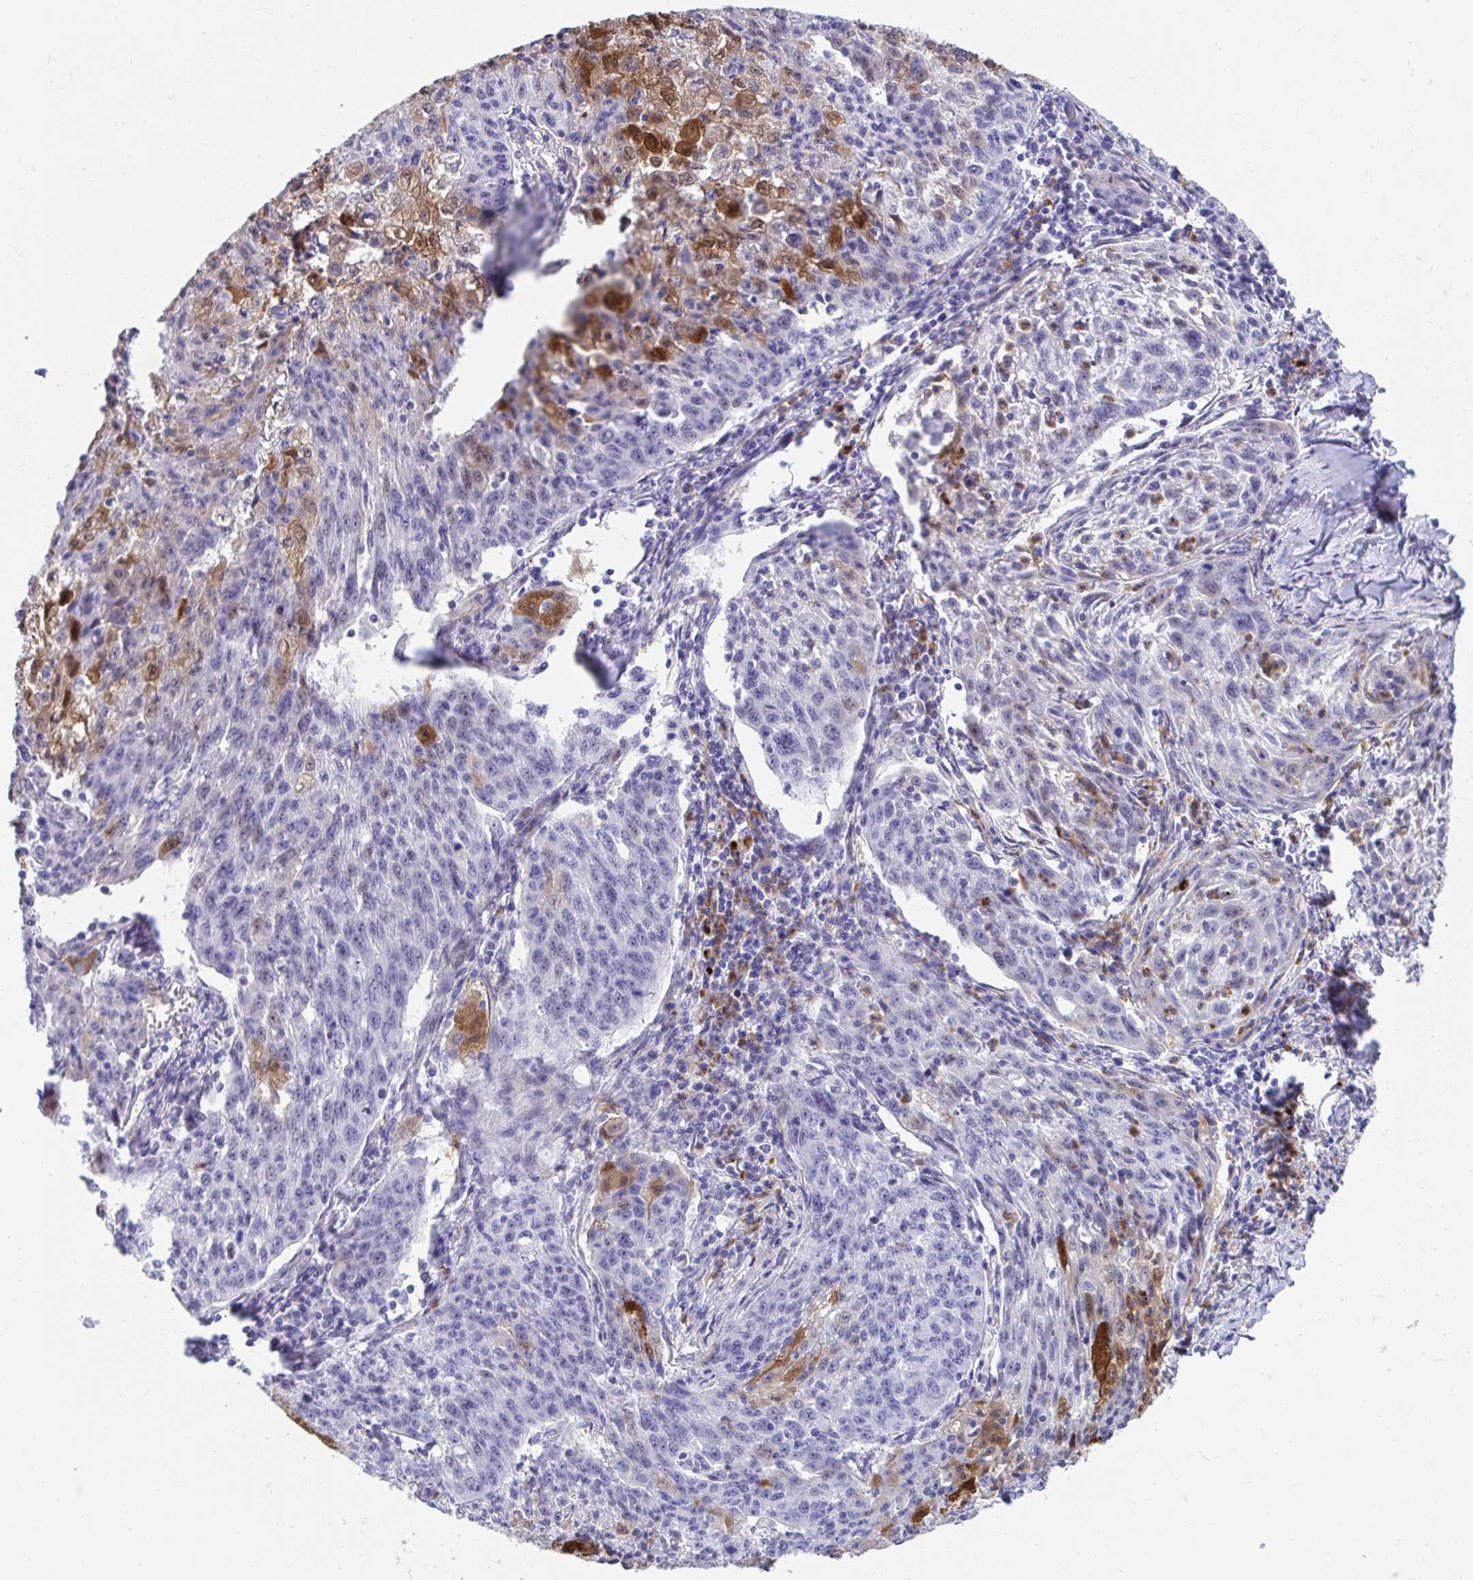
{"staining": {"intensity": "negative", "quantity": "none", "location": "none"}, "tissue": "lung cancer", "cell_type": "Tumor cells", "image_type": "cancer", "snomed": [{"axis": "morphology", "description": "Squamous cell carcinoma, NOS"}, {"axis": "morphology", "description": "Squamous cell carcinoma, metastatic, NOS"}, {"axis": "topography", "description": "Bronchus"}, {"axis": "topography", "description": "Lung"}], "caption": "Histopathology image shows no significant protein positivity in tumor cells of squamous cell carcinoma (lung). (Stains: DAB immunohistochemistry (IHC) with hematoxylin counter stain, Microscopy: brightfield microscopy at high magnification).", "gene": "CSTB", "patient": {"sex": "male", "age": 62}}